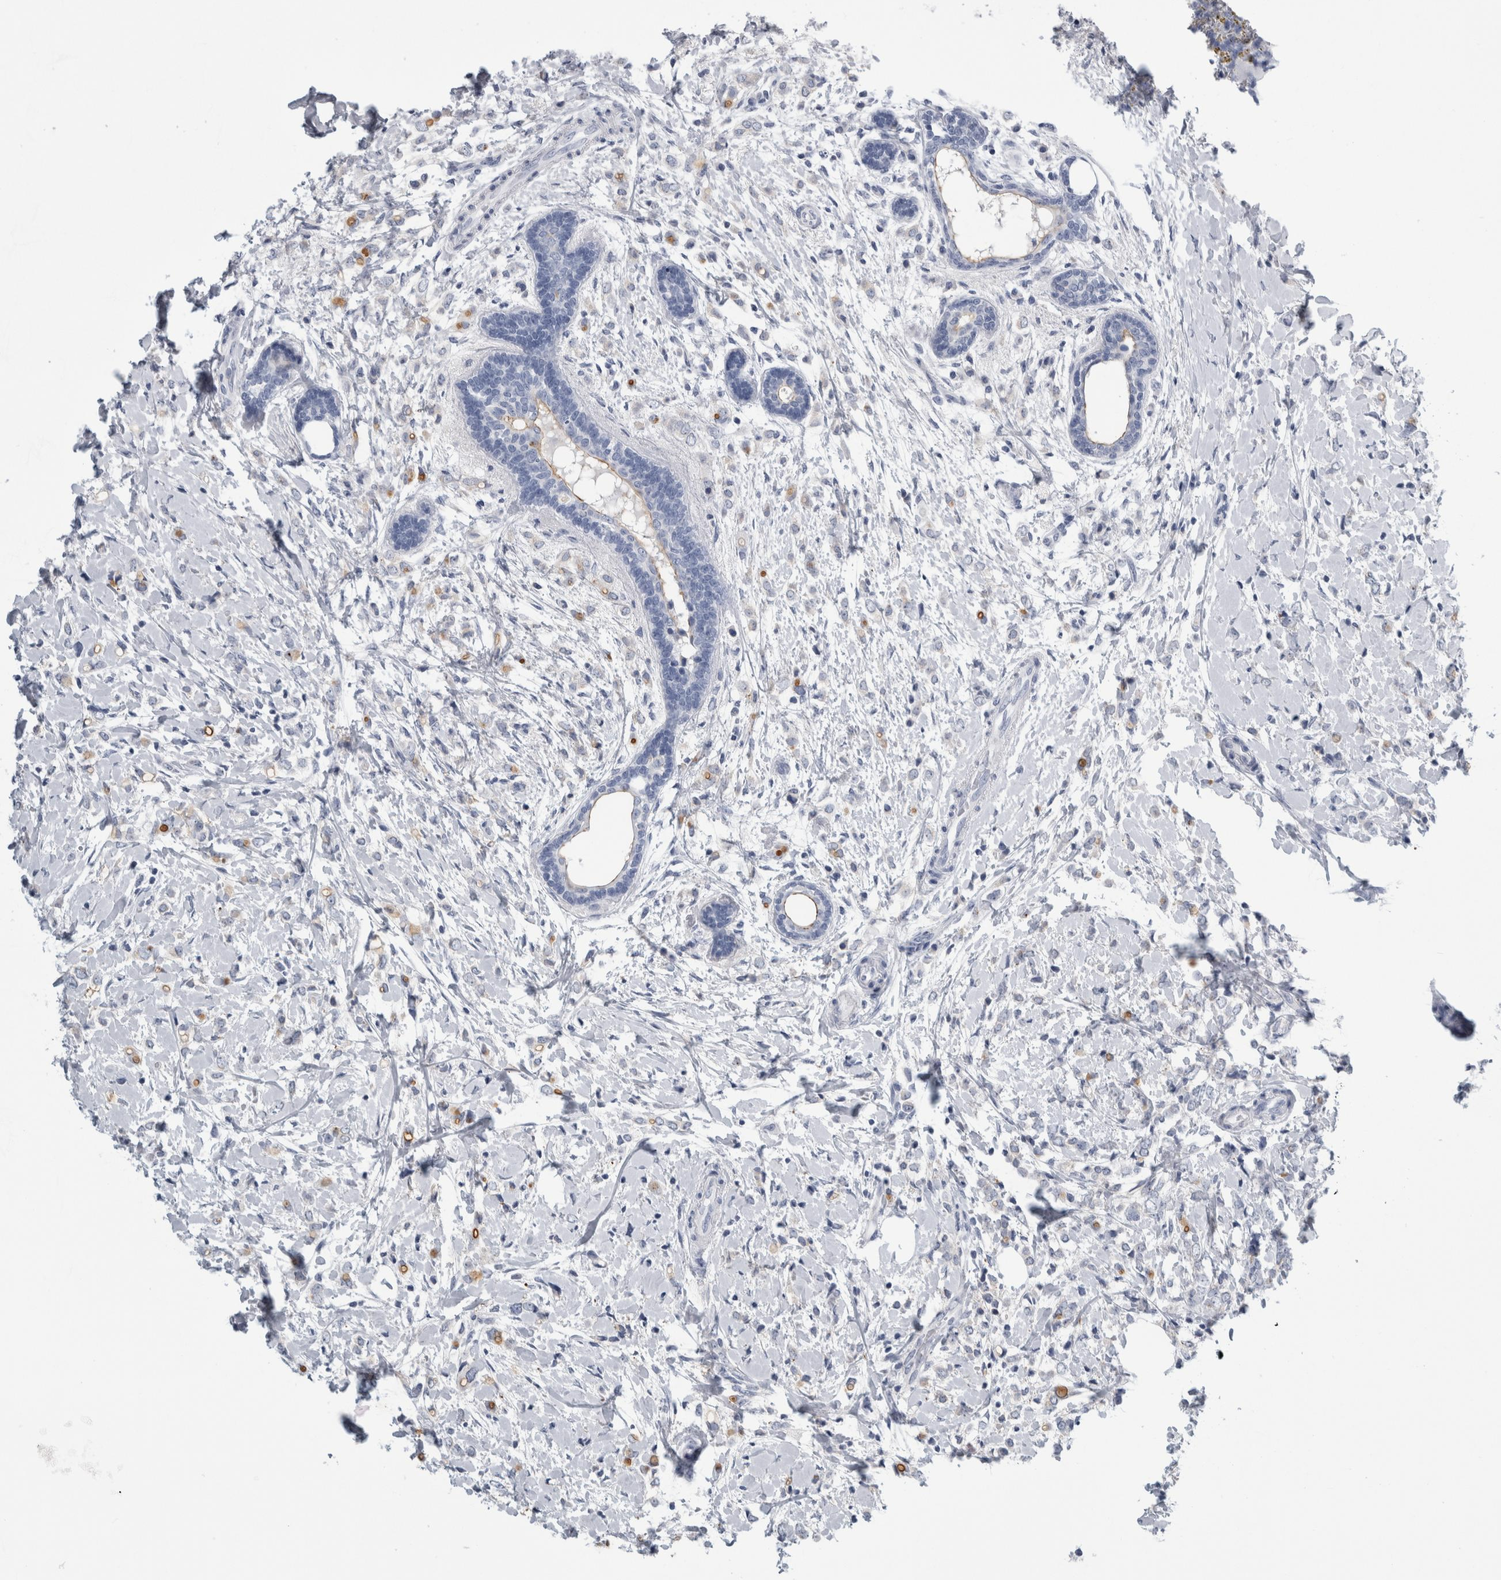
{"staining": {"intensity": "negative", "quantity": "none", "location": "none"}, "tissue": "breast cancer", "cell_type": "Tumor cells", "image_type": "cancer", "snomed": [{"axis": "morphology", "description": "Normal tissue, NOS"}, {"axis": "morphology", "description": "Lobular carcinoma"}, {"axis": "topography", "description": "Breast"}], "caption": "An immunohistochemistry histopathology image of breast cancer is shown. There is no staining in tumor cells of breast cancer. (IHC, brightfield microscopy, high magnification).", "gene": "ANKFY1", "patient": {"sex": "female", "age": 47}}